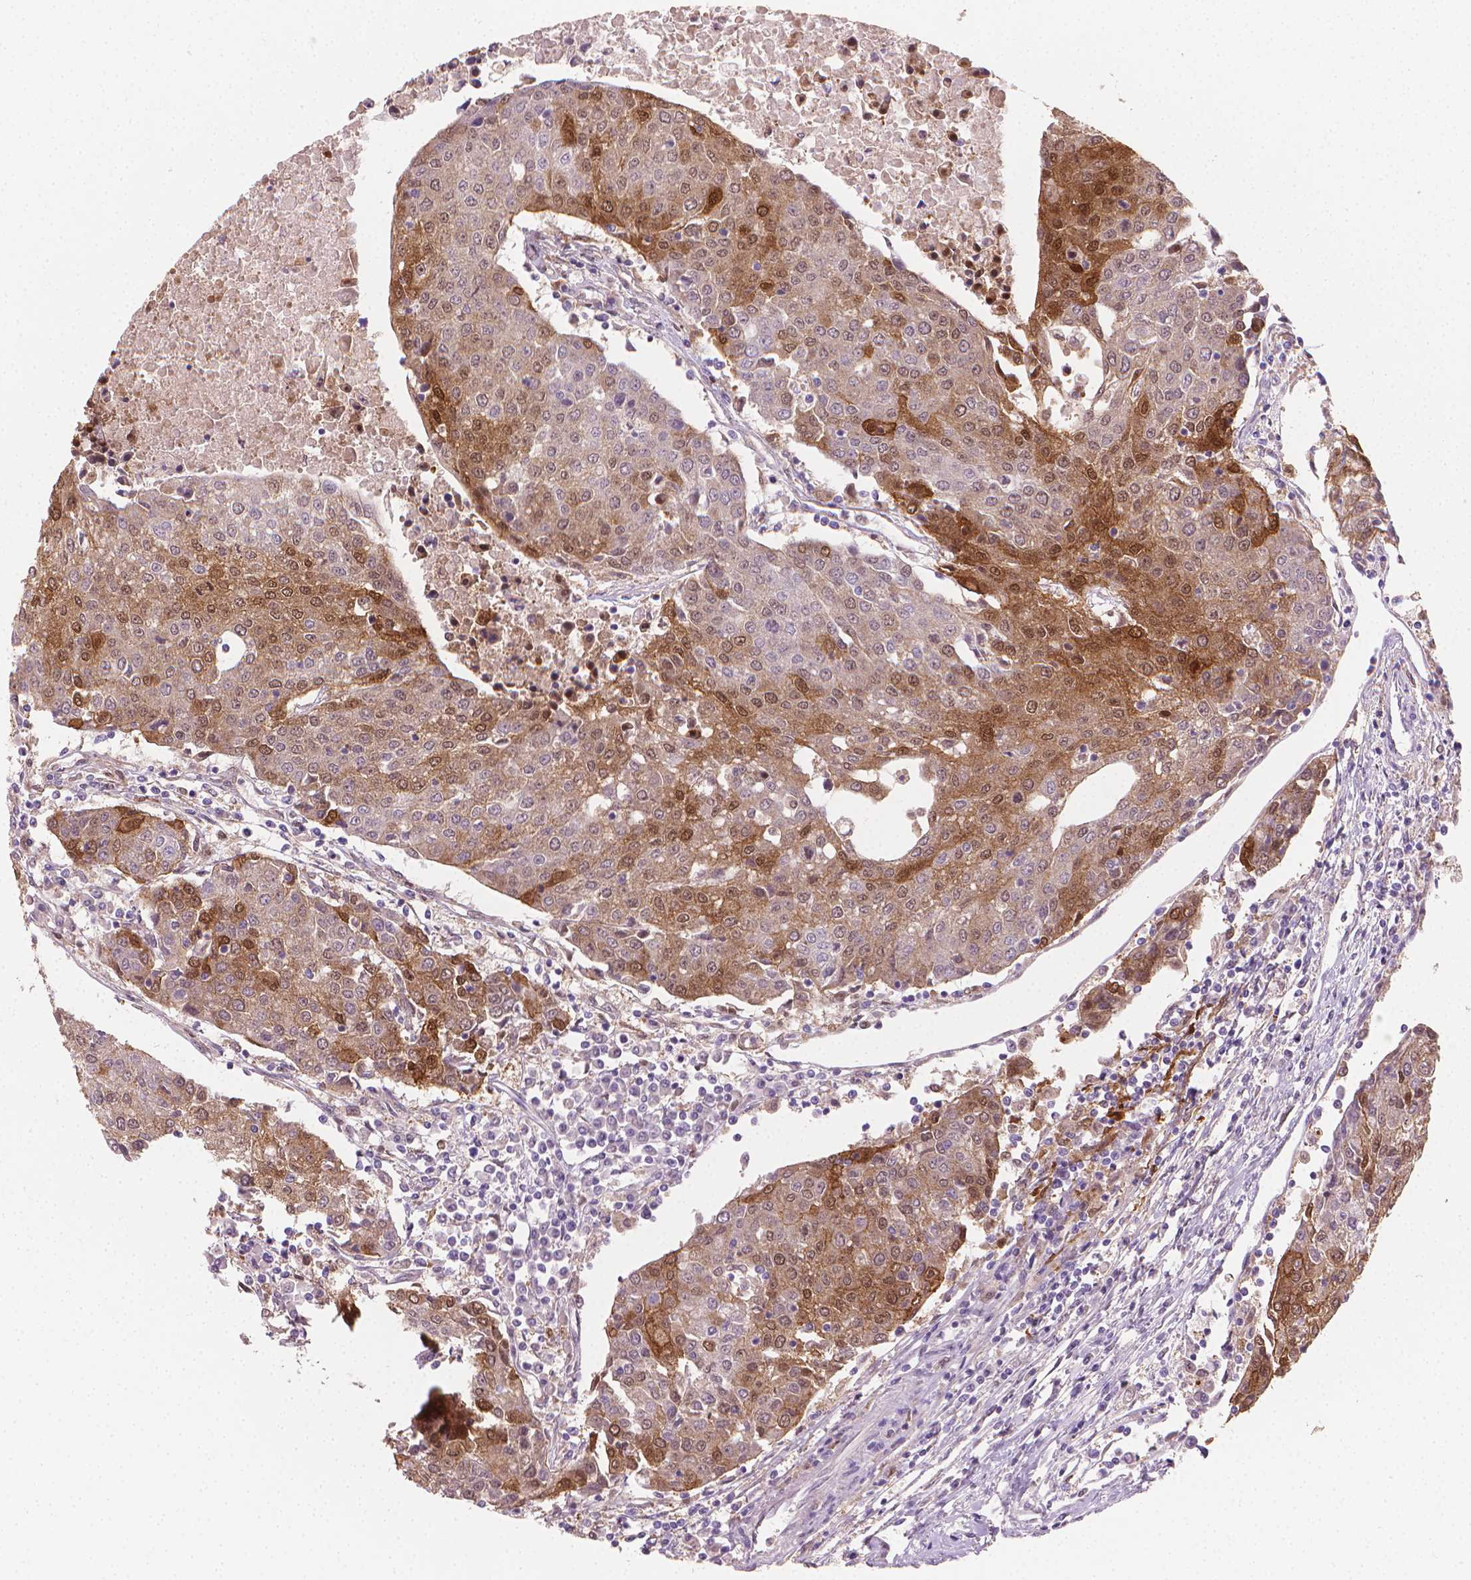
{"staining": {"intensity": "moderate", "quantity": "25%-75%", "location": "cytoplasmic/membranous"}, "tissue": "urothelial cancer", "cell_type": "Tumor cells", "image_type": "cancer", "snomed": [{"axis": "morphology", "description": "Urothelial carcinoma, High grade"}, {"axis": "topography", "description": "Urinary bladder"}], "caption": "Immunohistochemical staining of human urothelial cancer demonstrates medium levels of moderate cytoplasmic/membranous staining in approximately 25%-75% of tumor cells. The staining is performed using DAB (3,3'-diaminobenzidine) brown chromogen to label protein expression. The nuclei are counter-stained blue using hematoxylin.", "gene": "TNFAIP2", "patient": {"sex": "female", "age": 85}}